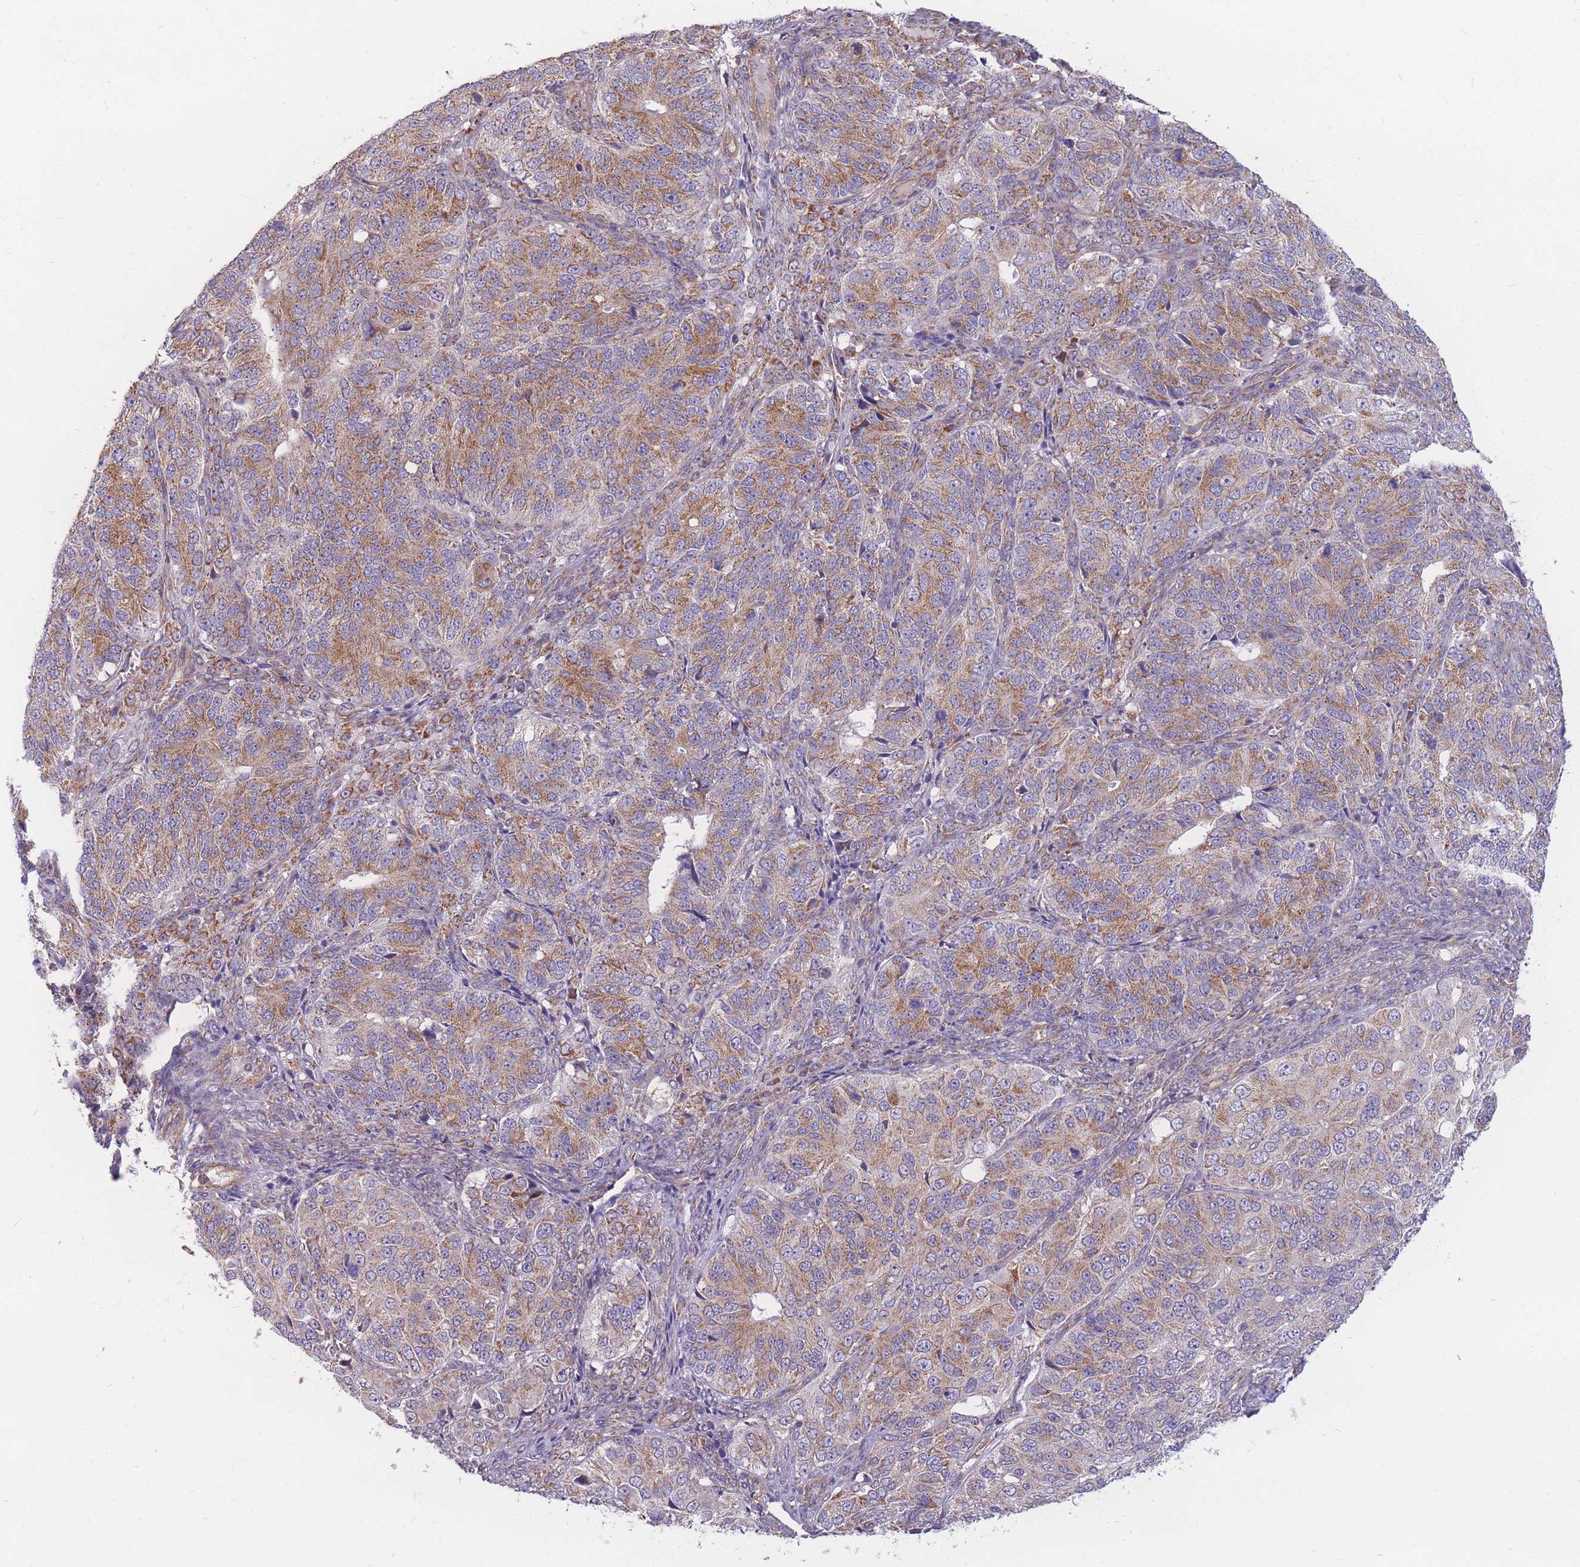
{"staining": {"intensity": "moderate", "quantity": ">75%", "location": "cytoplasmic/membranous"}, "tissue": "ovarian cancer", "cell_type": "Tumor cells", "image_type": "cancer", "snomed": [{"axis": "morphology", "description": "Carcinoma, endometroid"}, {"axis": "topography", "description": "Ovary"}], "caption": "Brown immunohistochemical staining in ovarian cancer (endometroid carcinoma) displays moderate cytoplasmic/membranous expression in approximately >75% of tumor cells.", "gene": "MRPS9", "patient": {"sex": "female", "age": 51}}